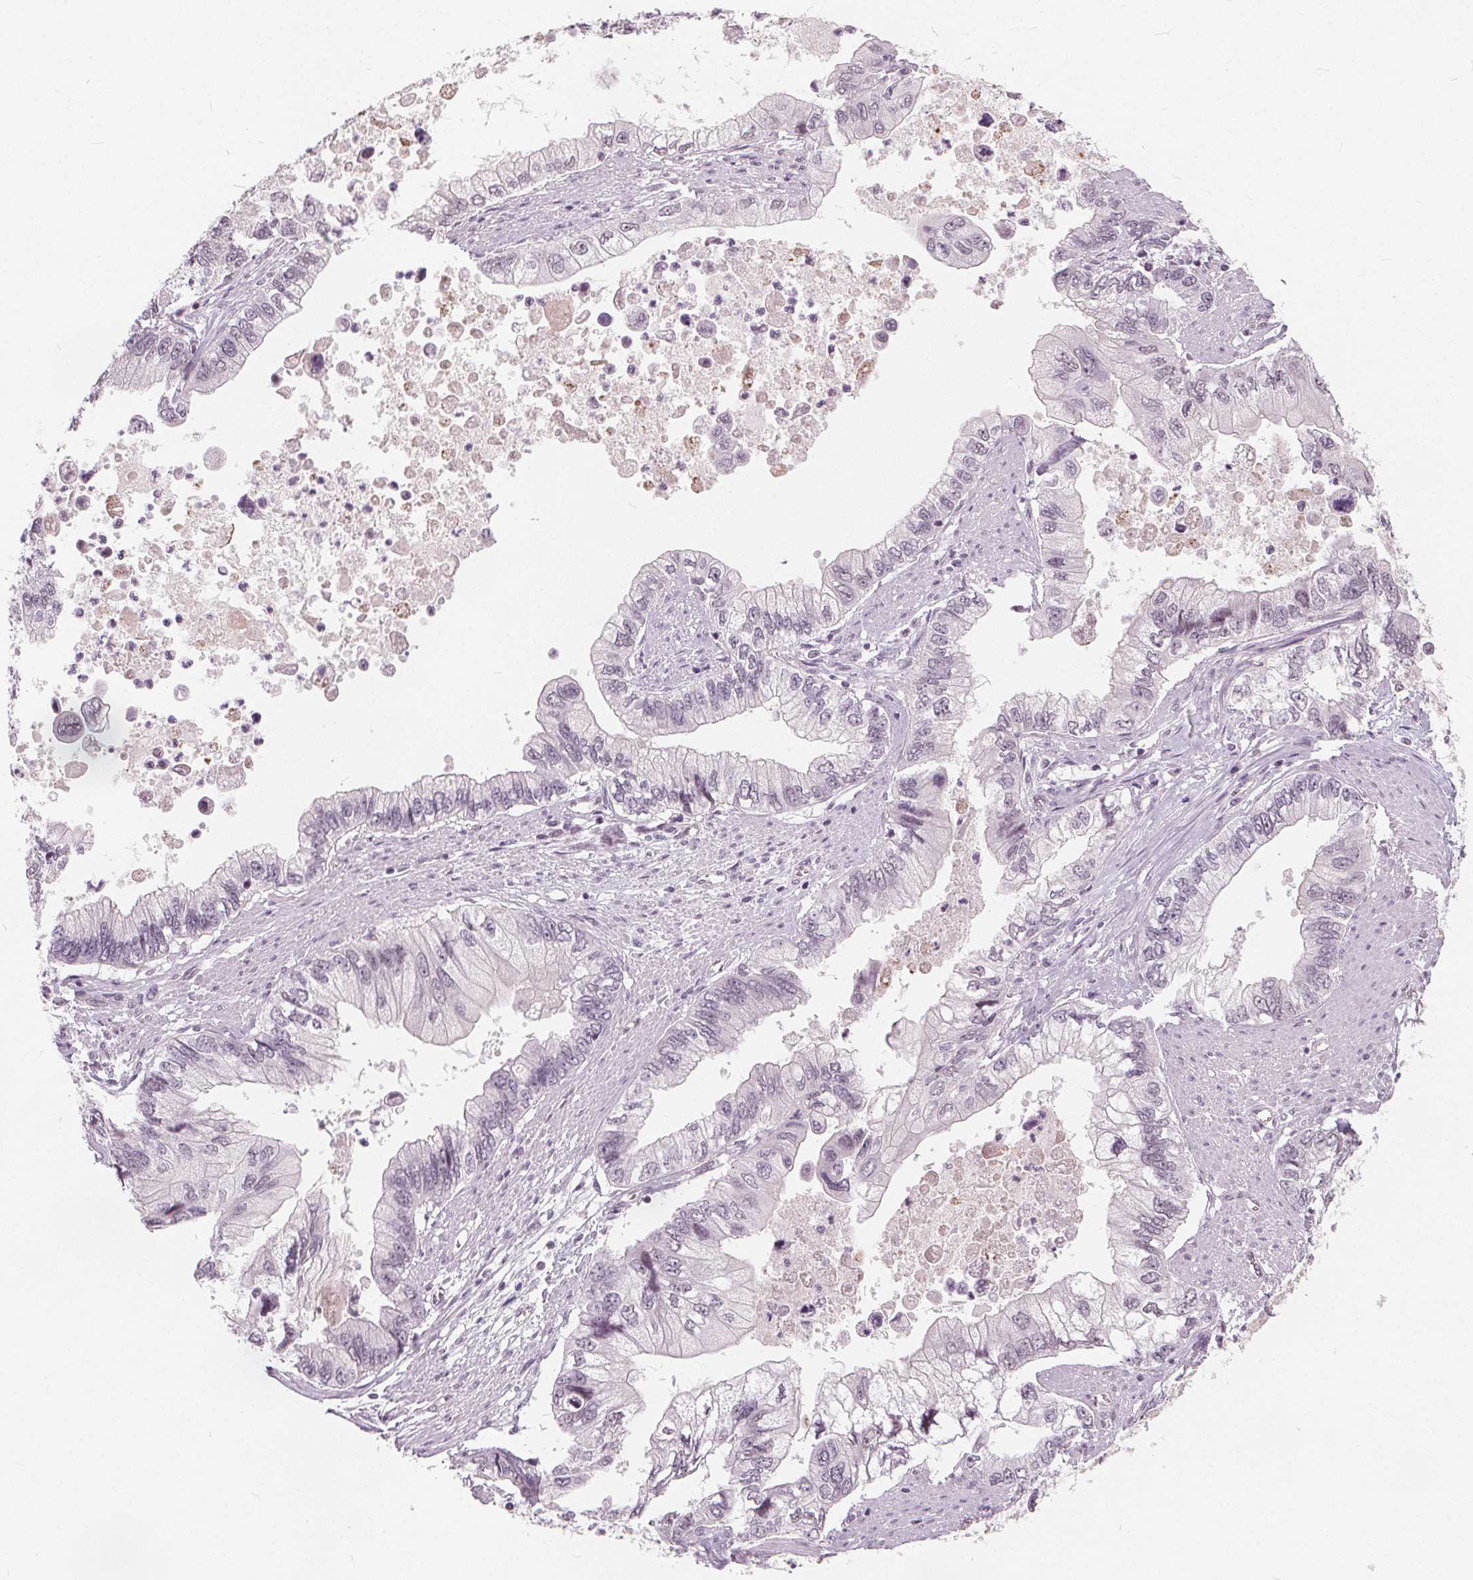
{"staining": {"intensity": "negative", "quantity": "none", "location": "none"}, "tissue": "stomach cancer", "cell_type": "Tumor cells", "image_type": "cancer", "snomed": [{"axis": "morphology", "description": "Adenocarcinoma, NOS"}, {"axis": "topography", "description": "Pancreas"}, {"axis": "topography", "description": "Stomach, upper"}], "caption": "A photomicrograph of stomach cancer (adenocarcinoma) stained for a protein shows no brown staining in tumor cells.", "gene": "NUP210L", "patient": {"sex": "male", "age": 77}}